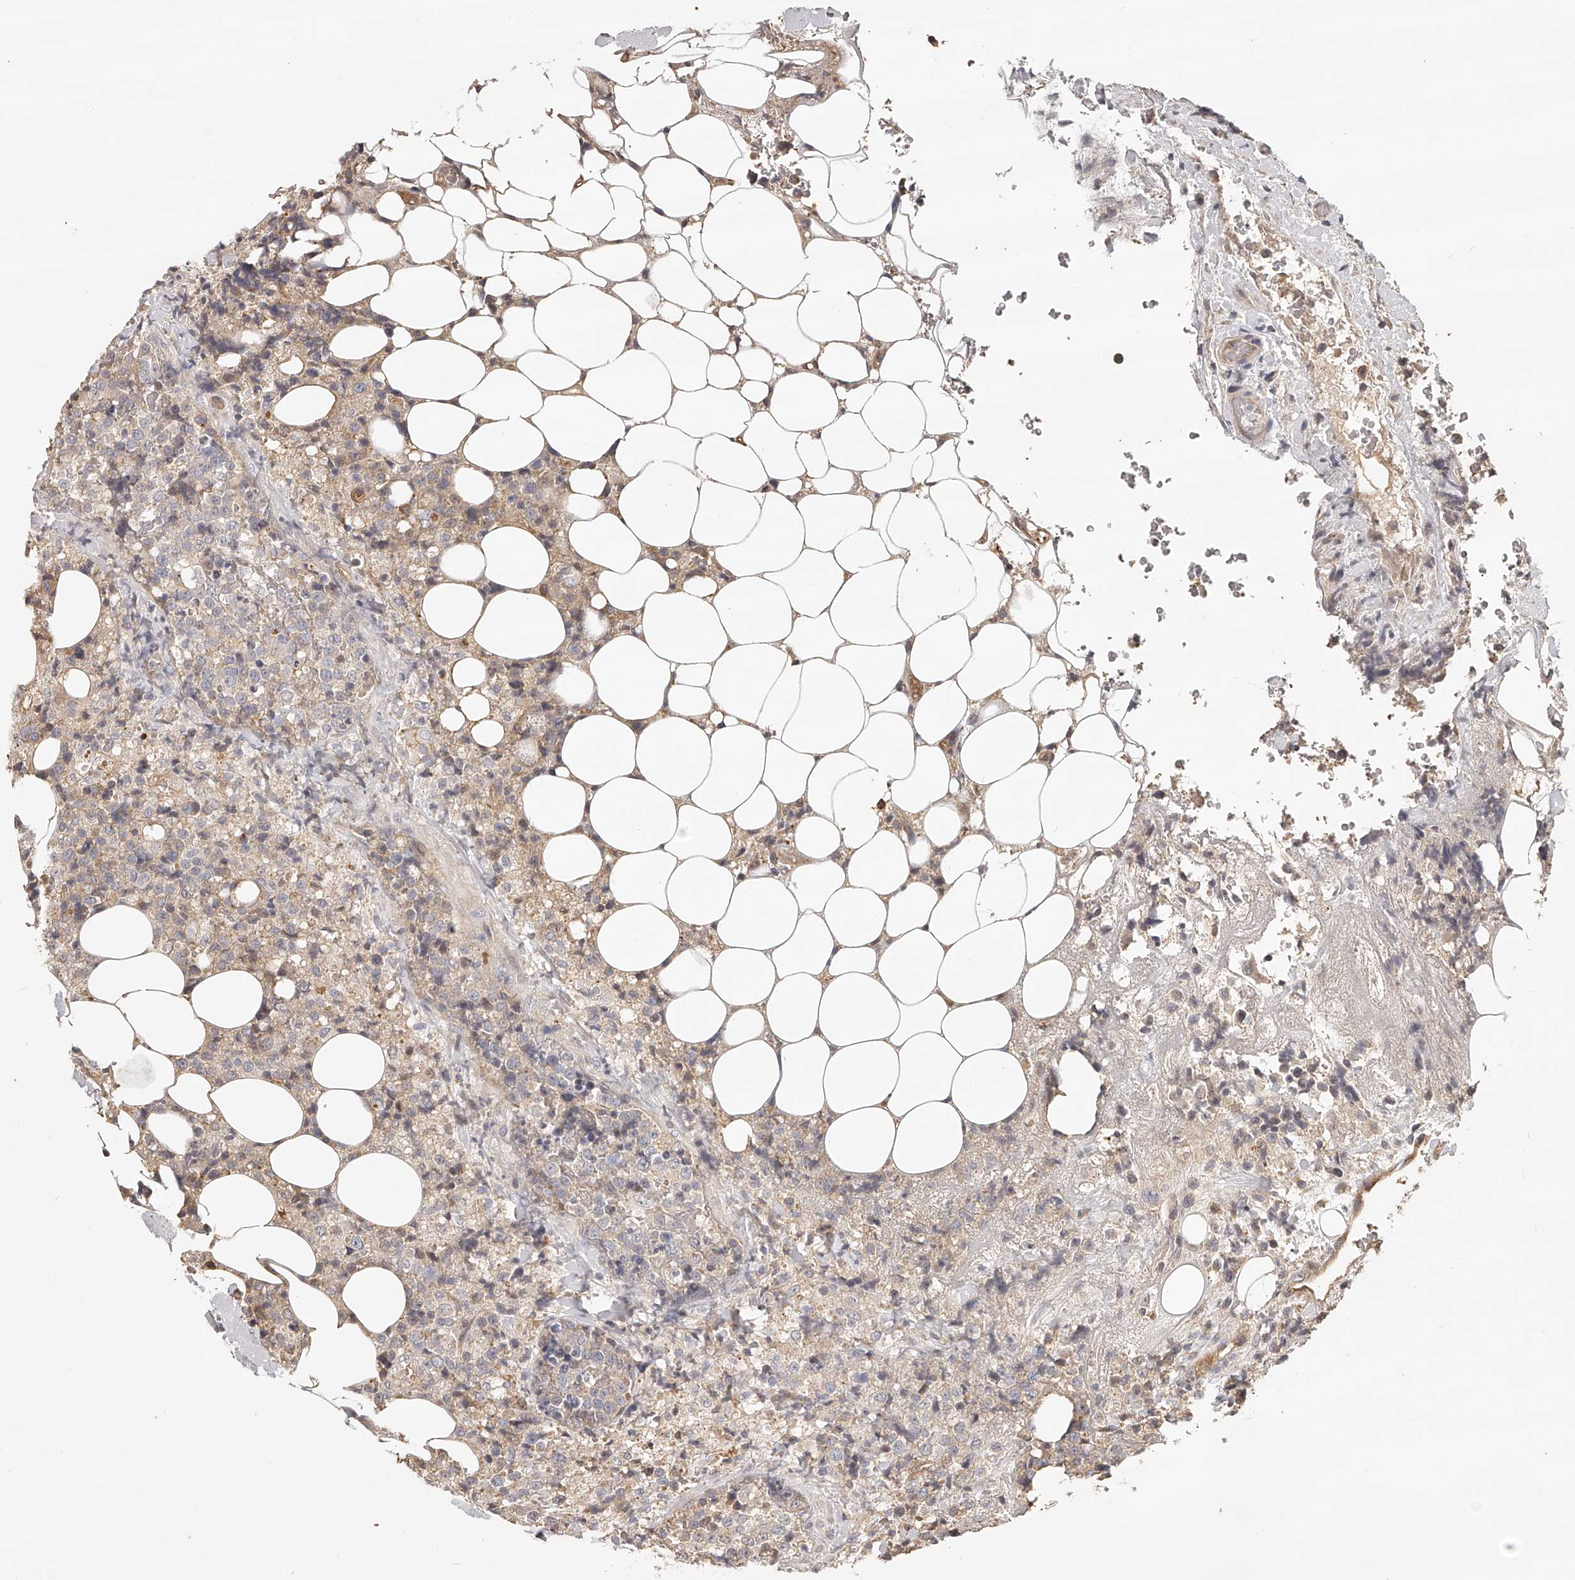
{"staining": {"intensity": "weak", "quantity": "<25%", "location": "cytoplasmic/membranous"}, "tissue": "lymphoma", "cell_type": "Tumor cells", "image_type": "cancer", "snomed": [{"axis": "morphology", "description": "Malignant lymphoma, non-Hodgkin's type, High grade"}, {"axis": "topography", "description": "Lymph node"}], "caption": "Photomicrograph shows no protein positivity in tumor cells of malignant lymphoma, non-Hodgkin's type (high-grade) tissue.", "gene": "ZNF582", "patient": {"sex": "male", "age": 13}}